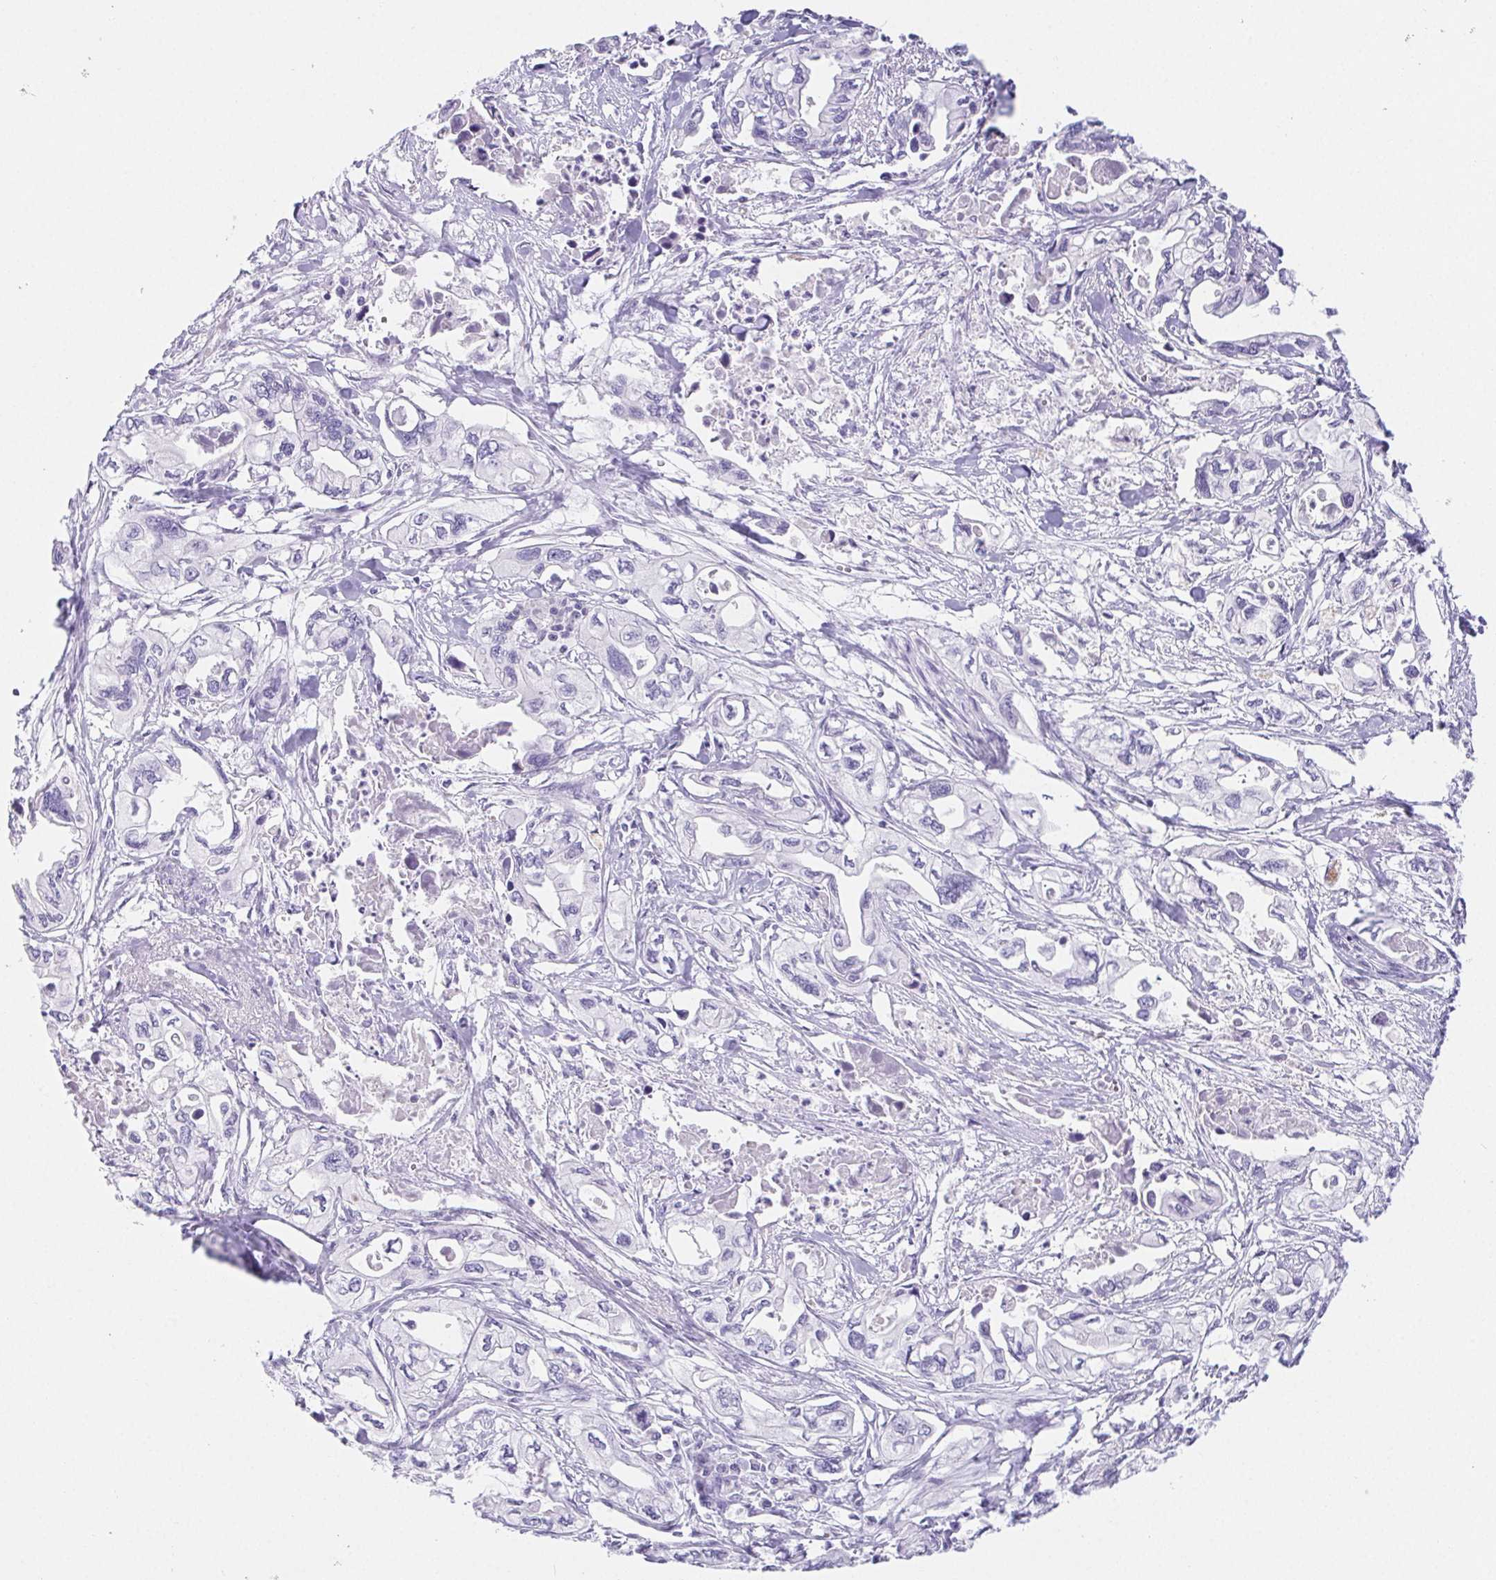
{"staining": {"intensity": "negative", "quantity": "none", "location": "none"}, "tissue": "pancreatic cancer", "cell_type": "Tumor cells", "image_type": "cancer", "snomed": [{"axis": "morphology", "description": "Adenocarcinoma, NOS"}, {"axis": "topography", "description": "Pancreas"}], "caption": "This is an immunohistochemistry (IHC) histopathology image of adenocarcinoma (pancreatic). There is no staining in tumor cells.", "gene": "PNLIP", "patient": {"sex": "male", "age": 68}}